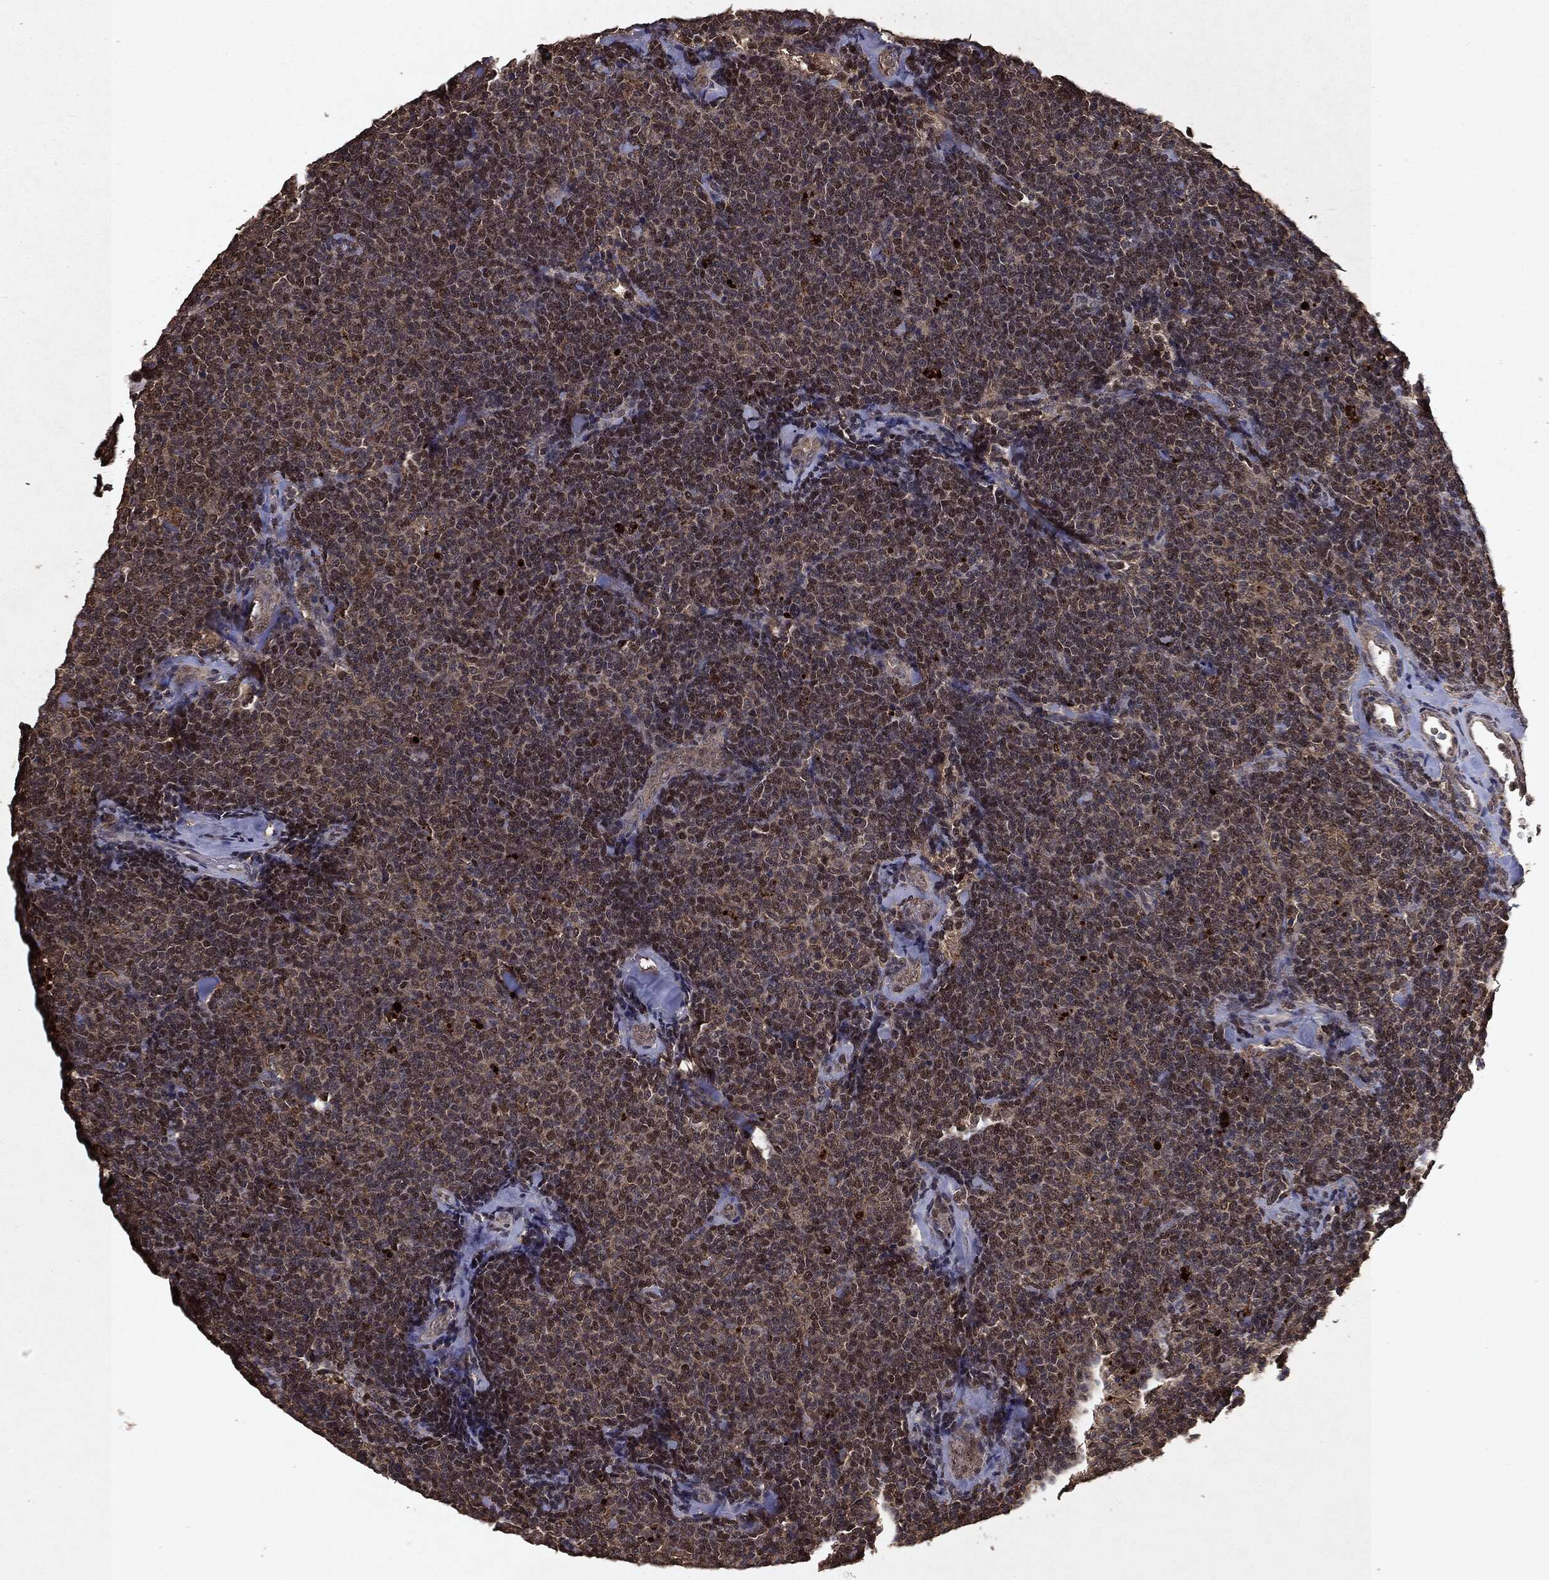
{"staining": {"intensity": "weak", "quantity": "25%-75%", "location": "cytoplasmic/membranous,nuclear"}, "tissue": "lymphoma", "cell_type": "Tumor cells", "image_type": "cancer", "snomed": [{"axis": "morphology", "description": "Malignant lymphoma, non-Hodgkin's type, Low grade"}, {"axis": "topography", "description": "Lymph node"}], "caption": "The photomicrograph demonstrates a brown stain indicating the presence of a protein in the cytoplasmic/membranous and nuclear of tumor cells in lymphoma.", "gene": "MTOR", "patient": {"sex": "female", "age": 56}}